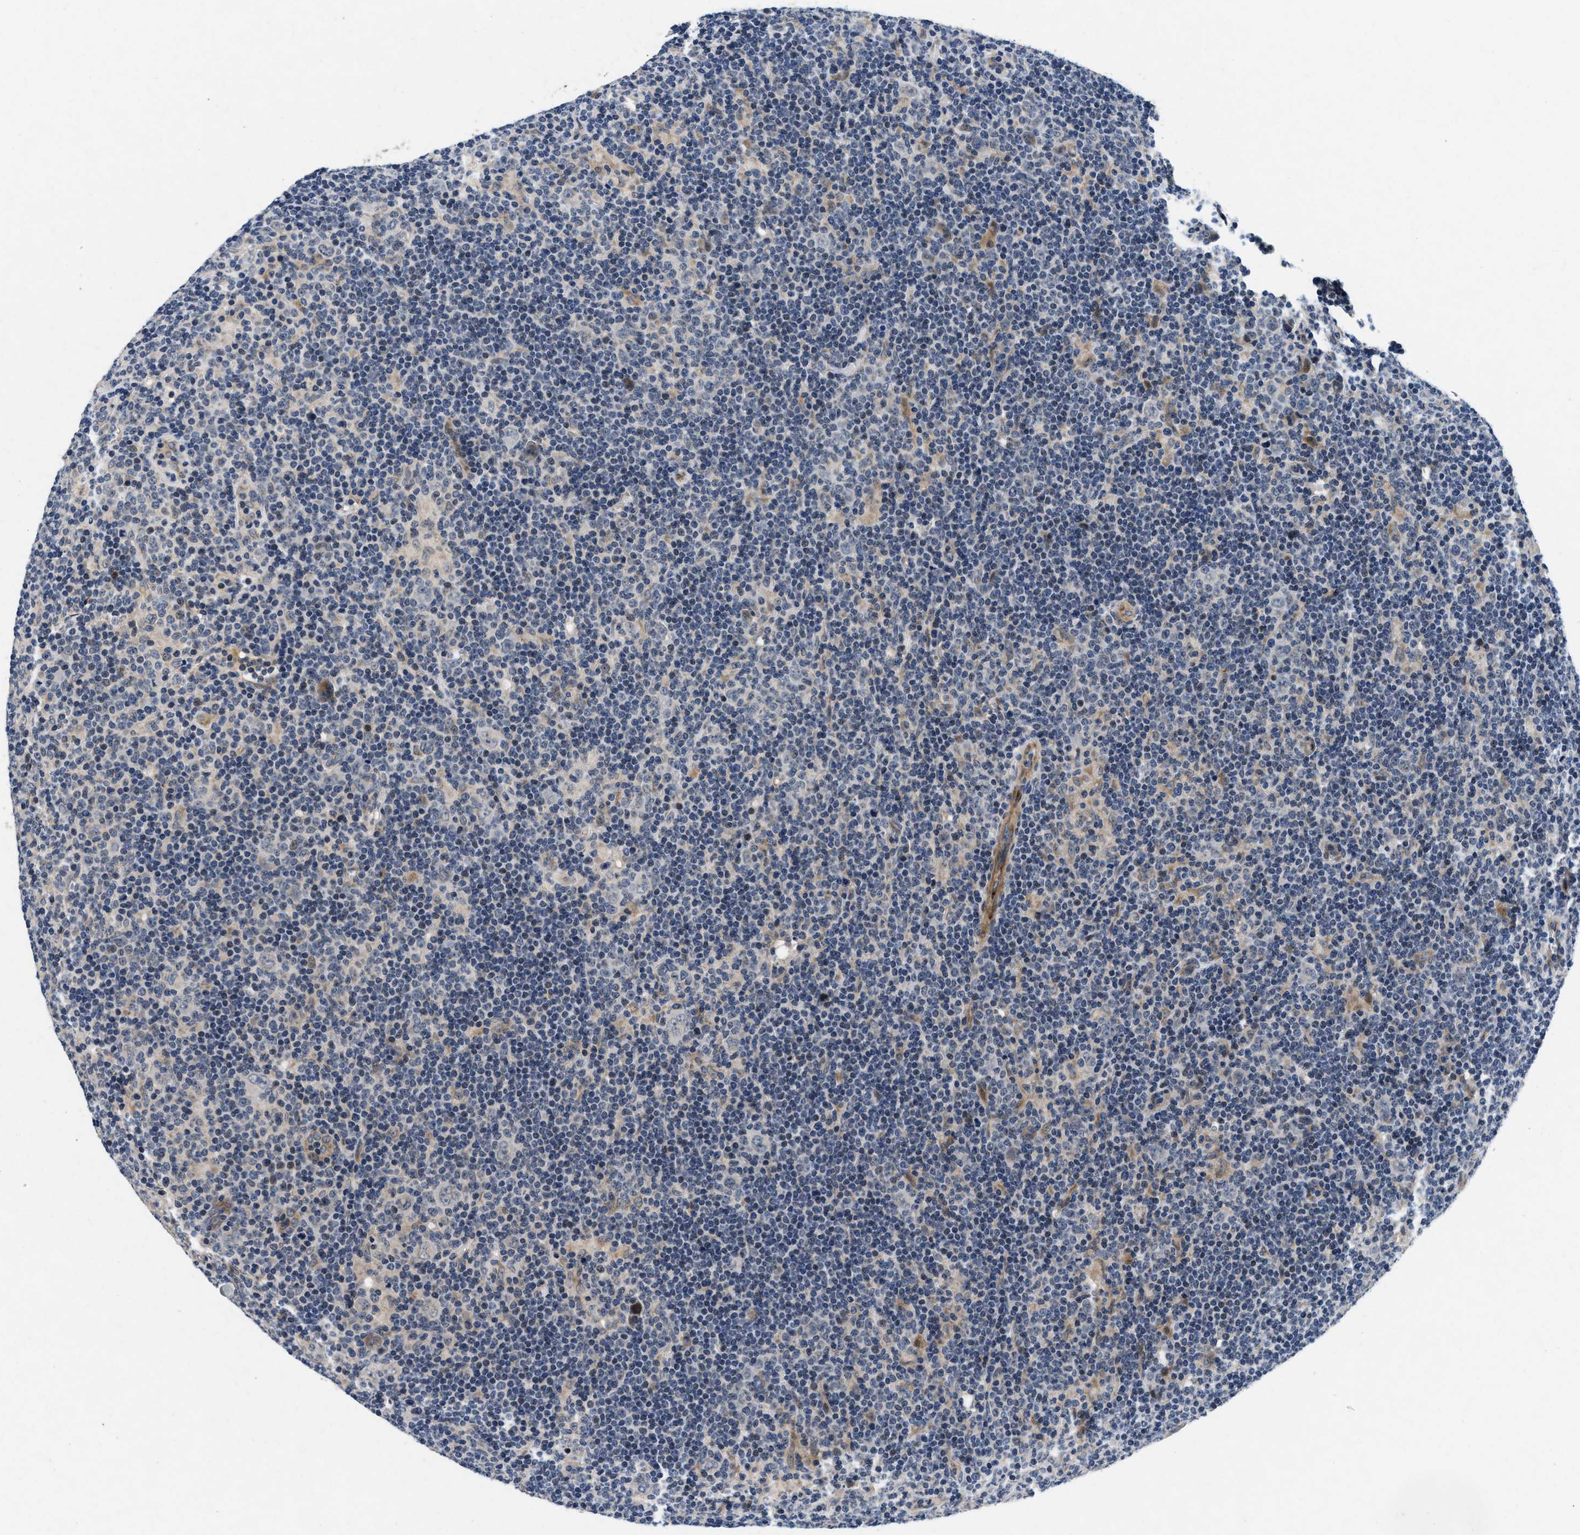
{"staining": {"intensity": "weak", "quantity": "<25%", "location": "cytoplasmic/membranous"}, "tissue": "lymphoma", "cell_type": "Tumor cells", "image_type": "cancer", "snomed": [{"axis": "morphology", "description": "Hodgkin's disease, NOS"}, {"axis": "topography", "description": "Lymph node"}], "caption": "IHC micrograph of lymphoma stained for a protein (brown), which shows no staining in tumor cells.", "gene": "PDP1", "patient": {"sex": "female", "age": 57}}